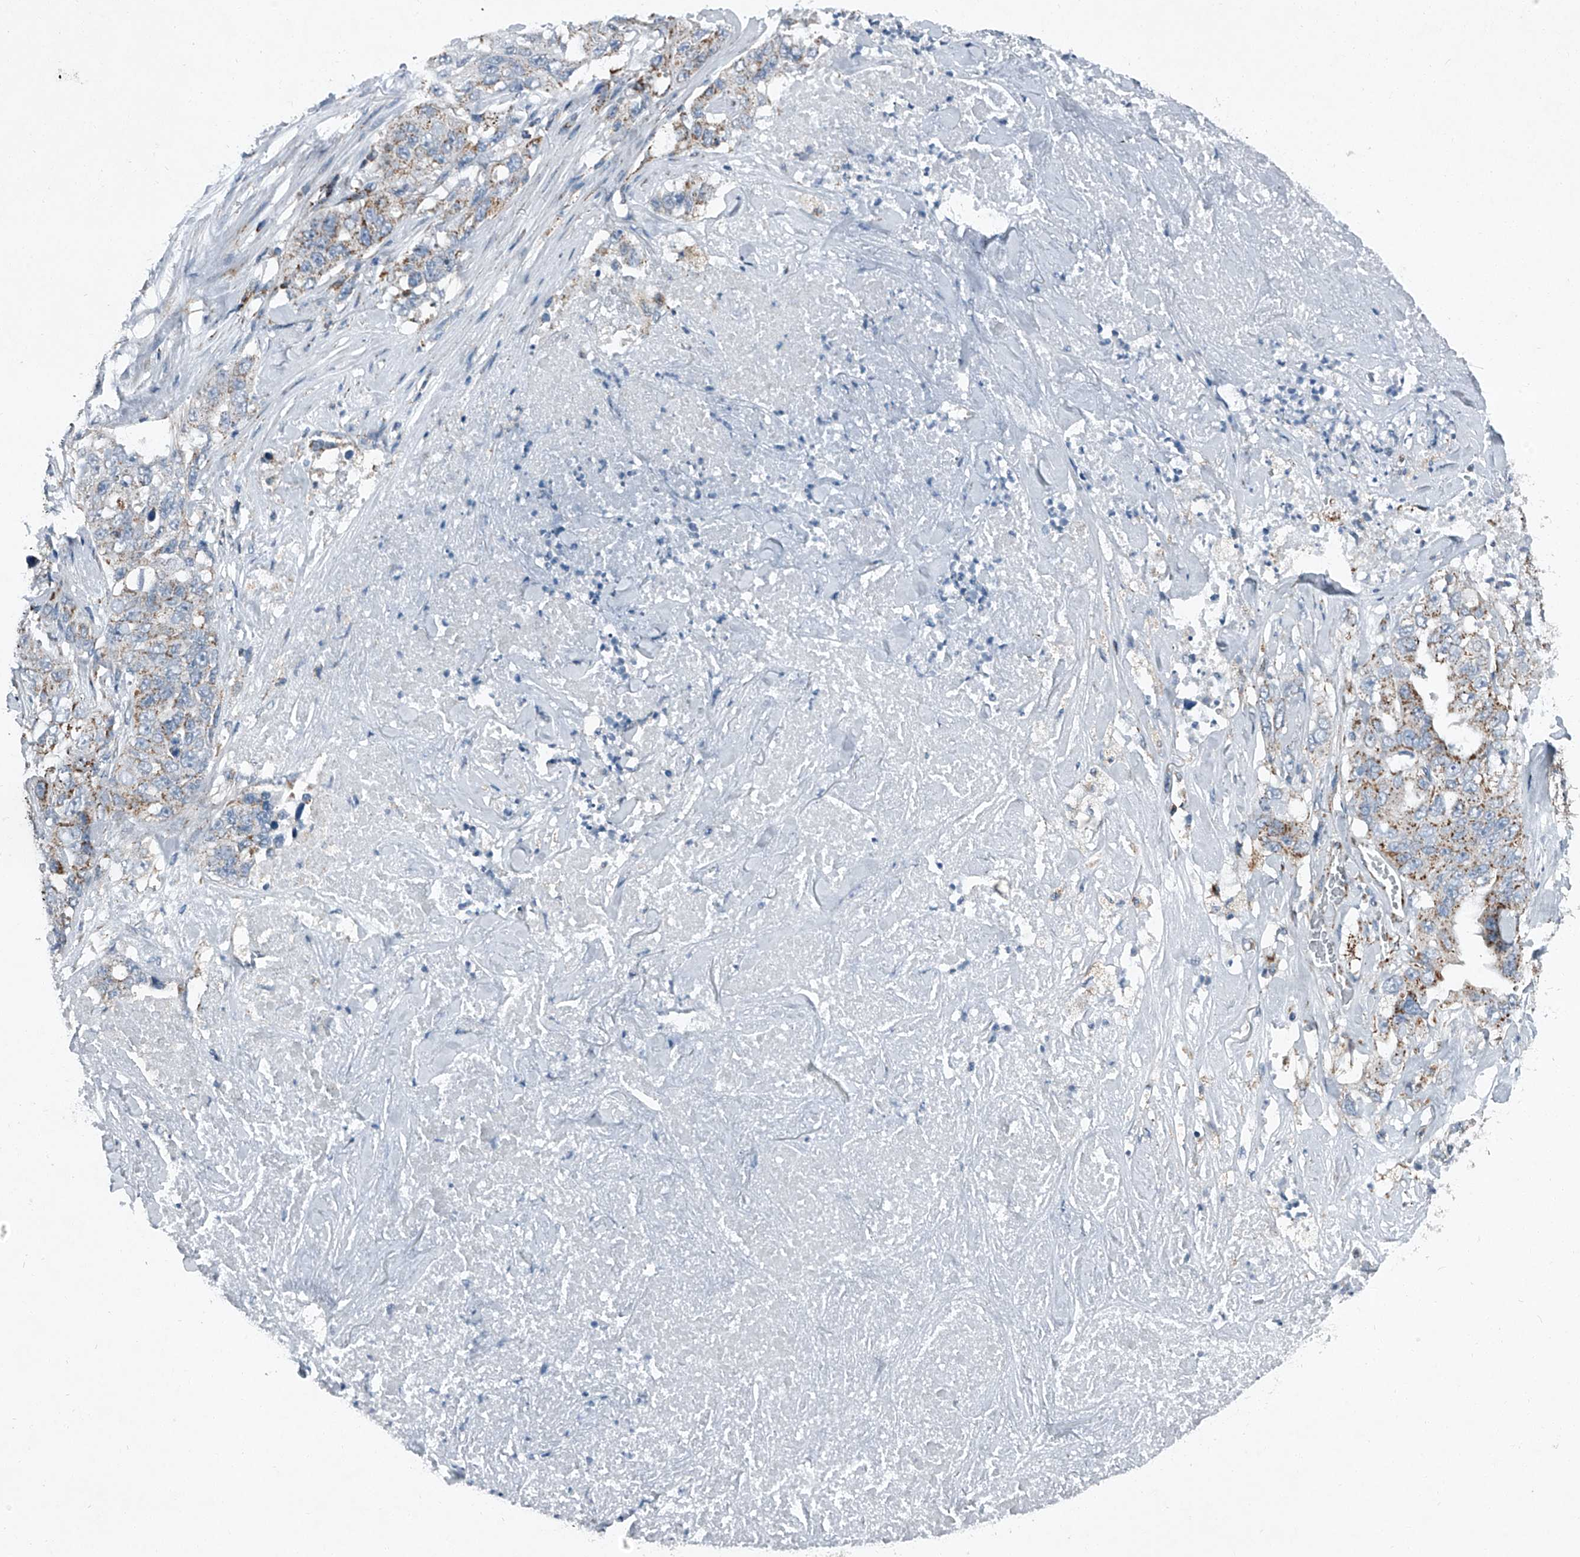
{"staining": {"intensity": "moderate", "quantity": "25%-75%", "location": "cytoplasmic/membranous"}, "tissue": "lung cancer", "cell_type": "Tumor cells", "image_type": "cancer", "snomed": [{"axis": "morphology", "description": "Adenocarcinoma, NOS"}, {"axis": "topography", "description": "Lung"}], "caption": "Human lung cancer (adenocarcinoma) stained for a protein (brown) displays moderate cytoplasmic/membranous positive positivity in about 25%-75% of tumor cells.", "gene": "CHRNA7", "patient": {"sex": "female", "age": 51}}